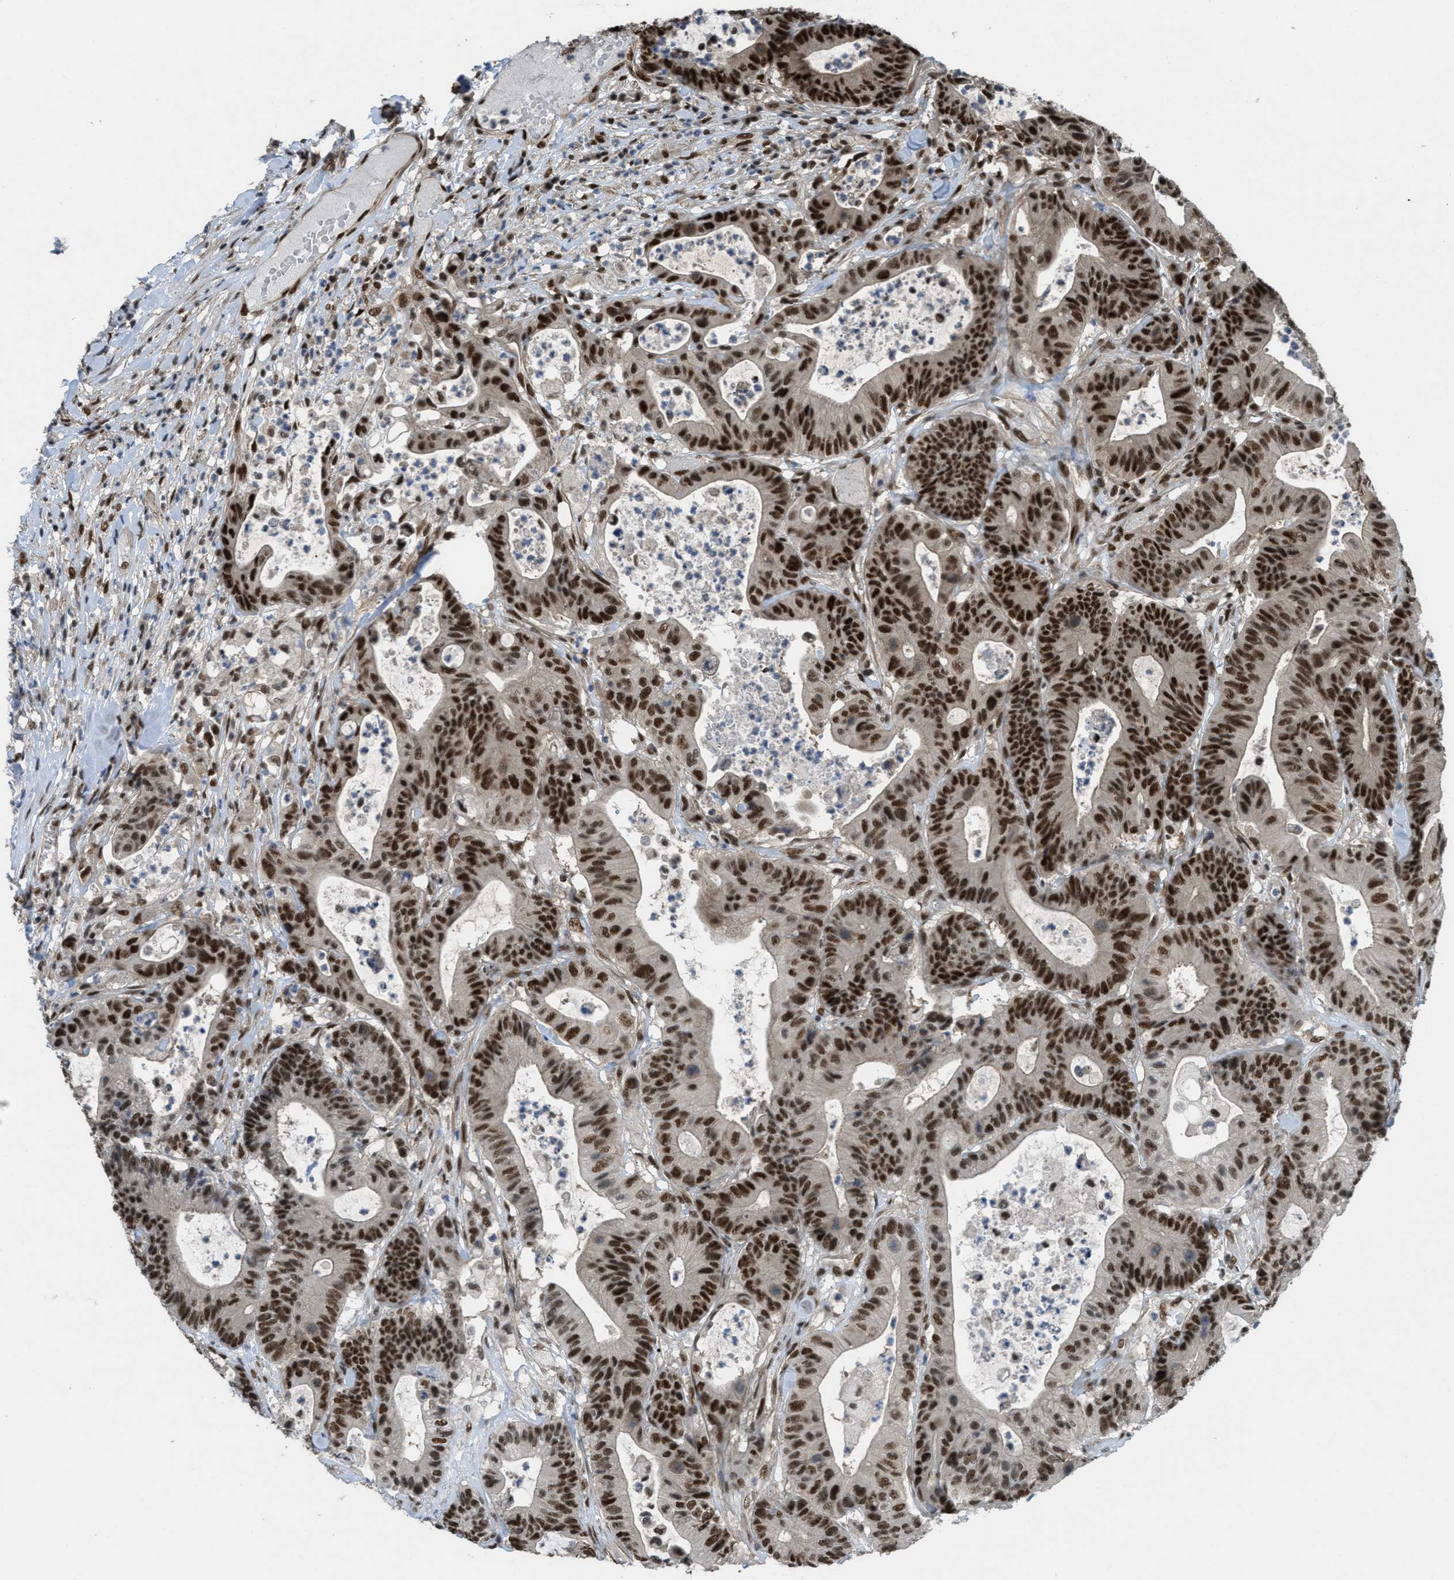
{"staining": {"intensity": "strong", "quantity": ">75%", "location": "nuclear"}, "tissue": "colorectal cancer", "cell_type": "Tumor cells", "image_type": "cancer", "snomed": [{"axis": "morphology", "description": "Adenocarcinoma, NOS"}, {"axis": "topography", "description": "Colon"}], "caption": "Protein analysis of colorectal adenocarcinoma tissue exhibits strong nuclear staining in about >75% of tumor cells.", "gene": "CDT1", "patient": {"sex": "female", "age": 84}}